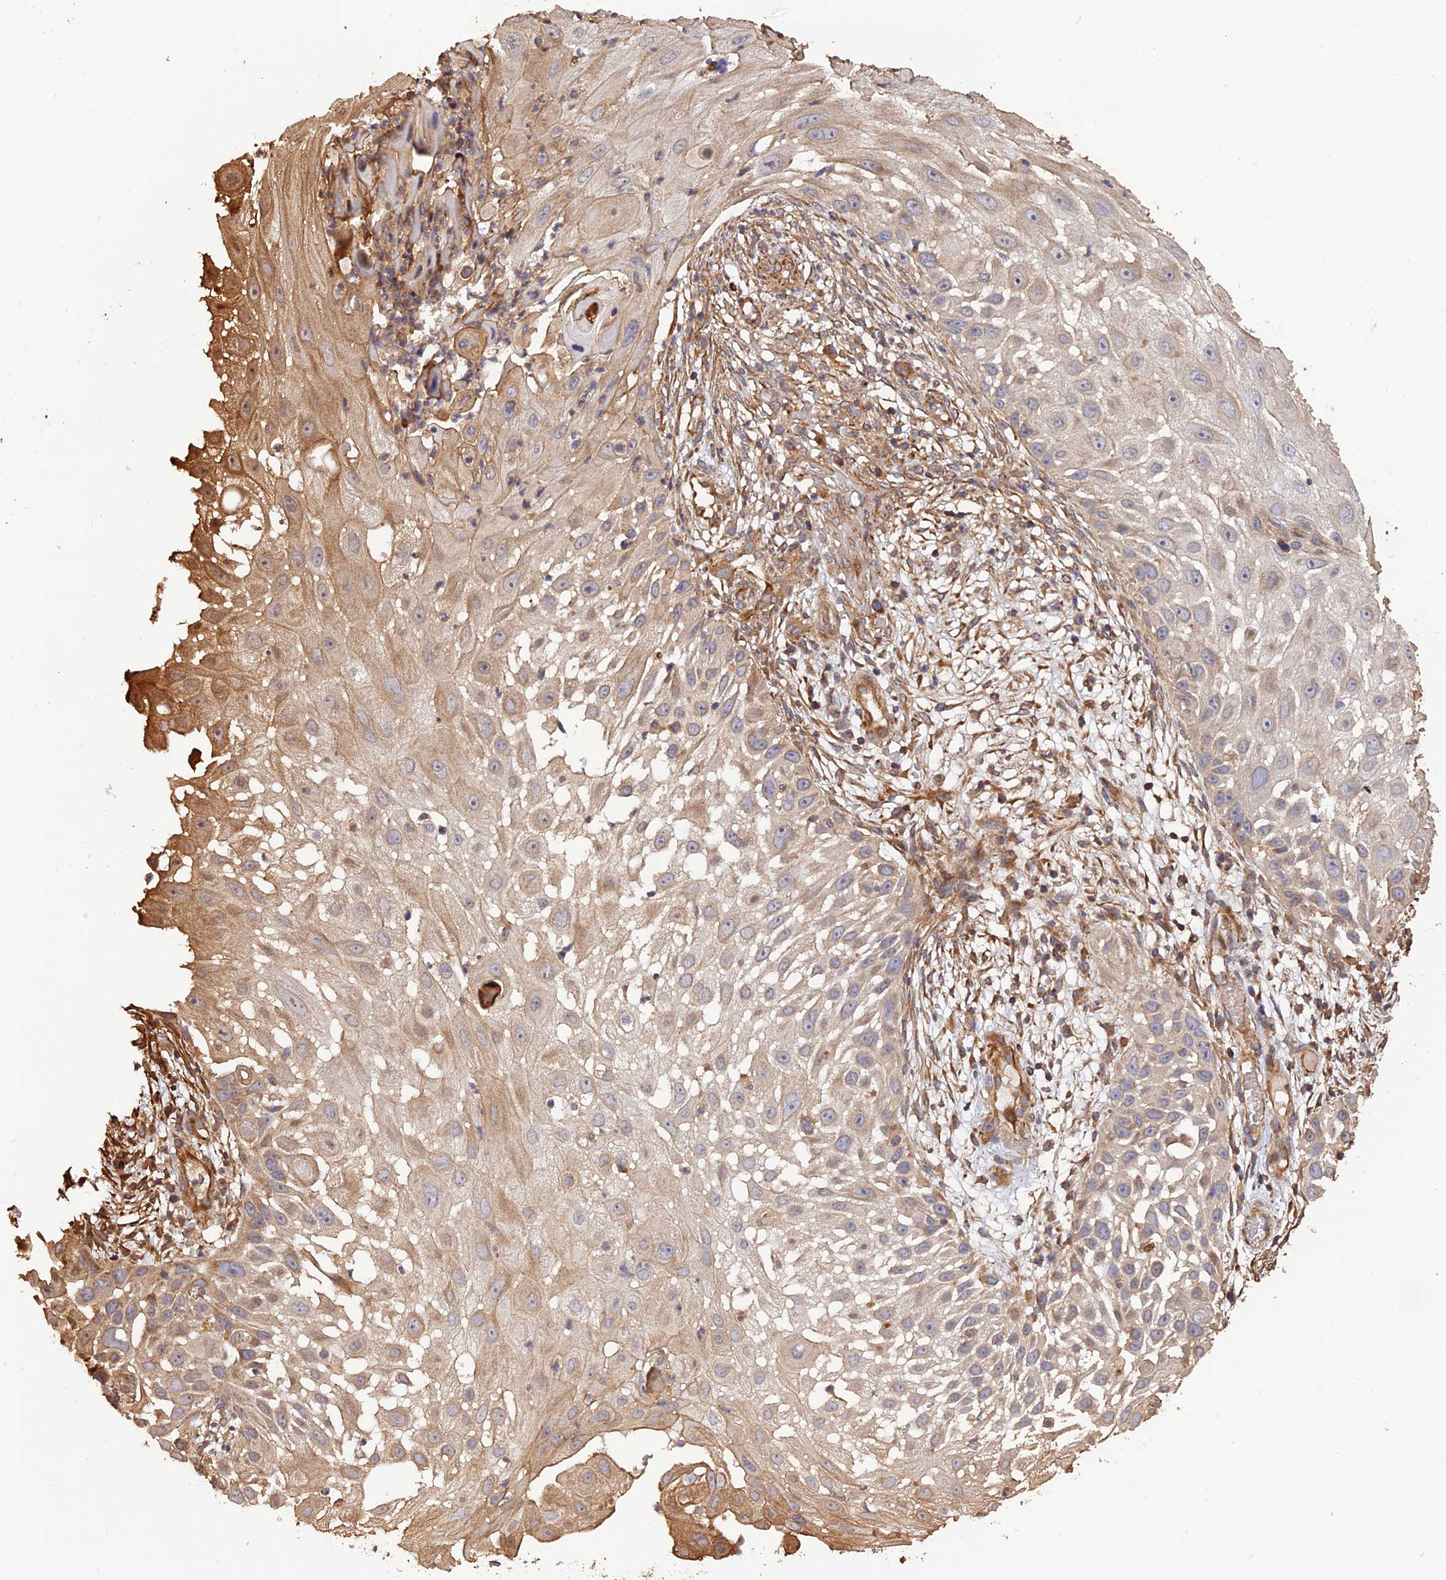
{"staining": {"intensity": "moderate", "quantity": "<25%", "location": "cytoplasmic/membranous"}, "tissue": "skin cancer", "cell_type": "Tumor cells", "image_type": "cancer", "snomed": [{"axis": "morphology", "description": "Squamous cell carcinoma, NOS"}, {"axis": "topography", "description": "Skin"}], "caption": "A micrograph of human skin cancer stained for a protein demonstrates moderate cytoplasmic/membranous brown staining in tumor cells. (DAB (3,3'-diaminobenzidine) IHC with brightfield microscopy, high magnification).", "gene": "CREBL2", "patient": {"sex": "female", "age": 44}}